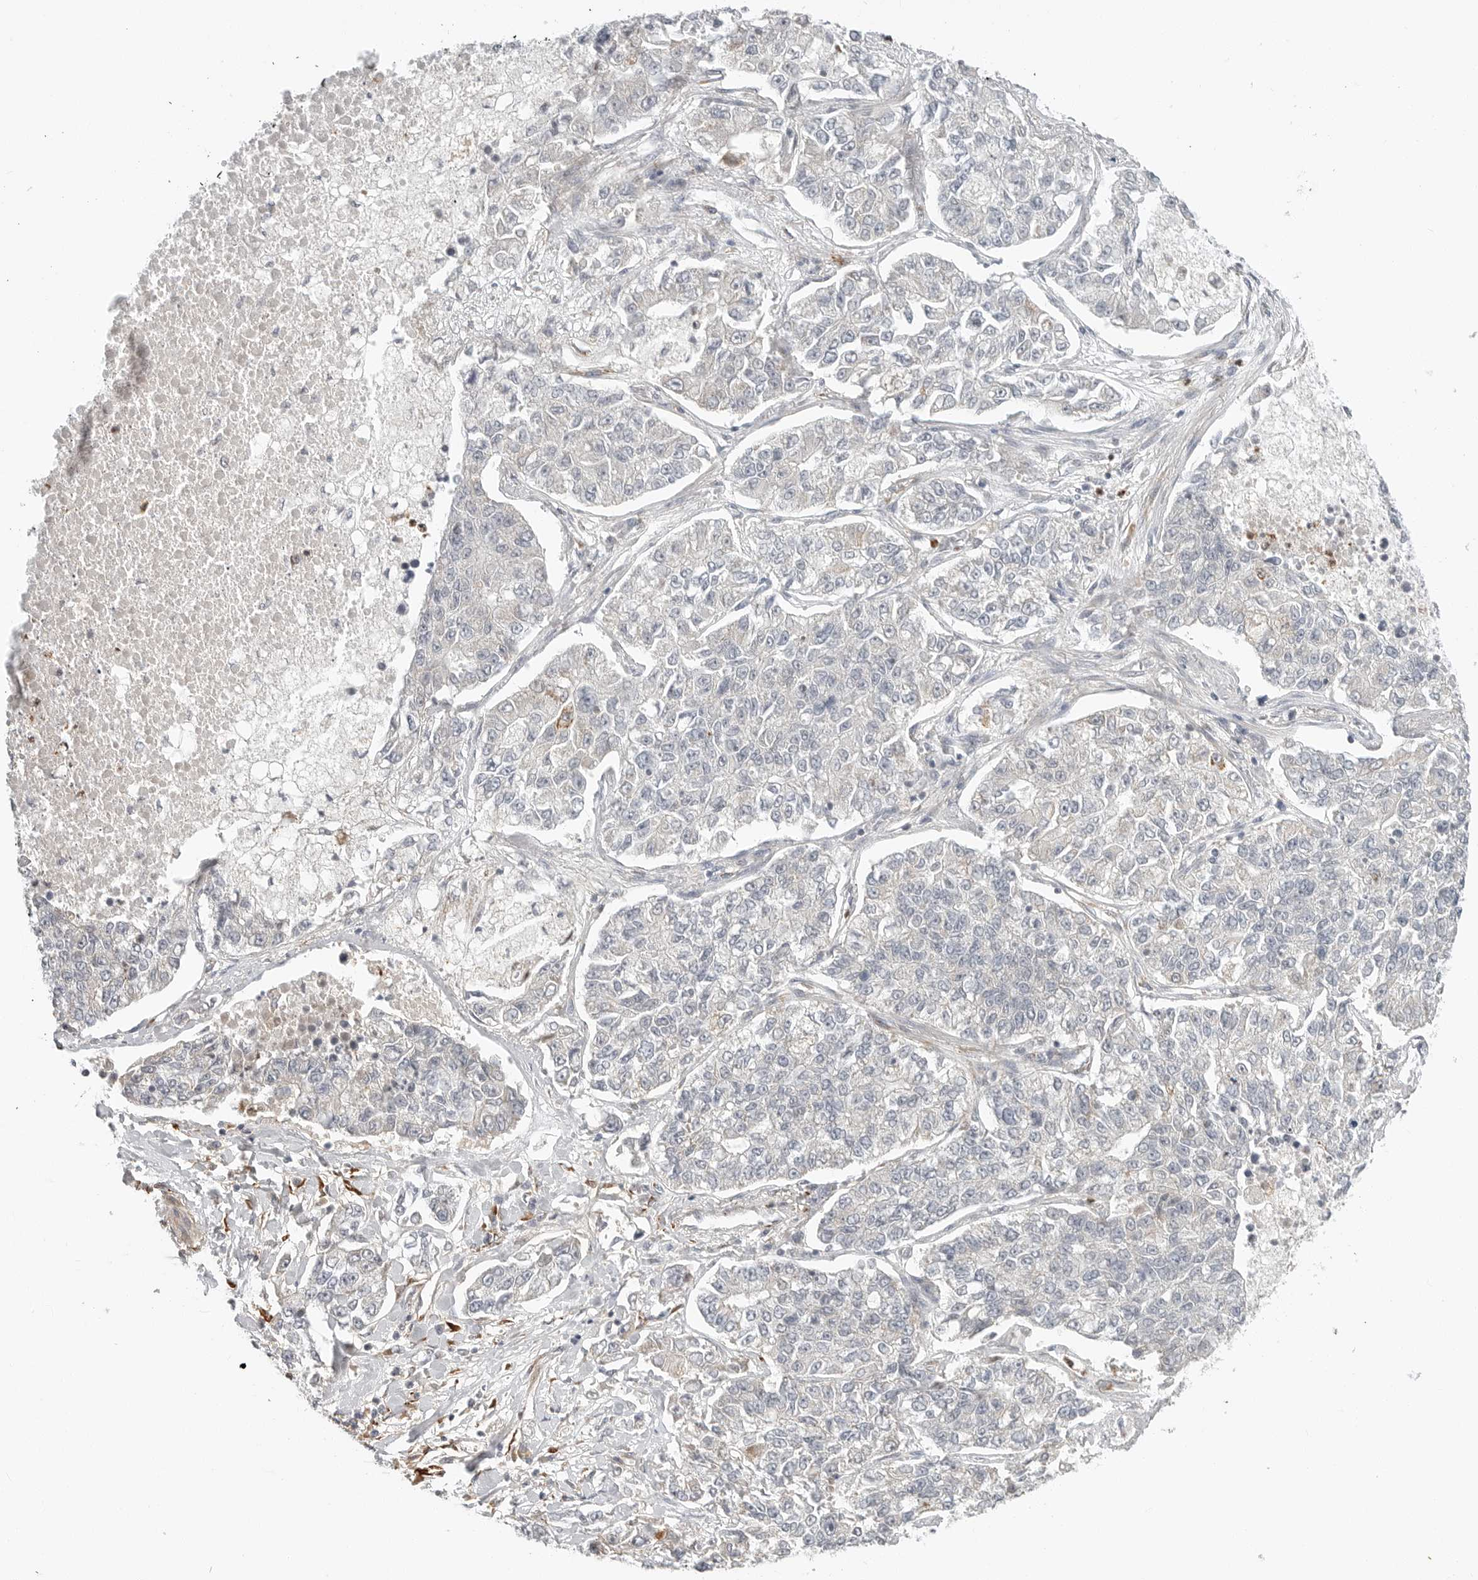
{"staining": {"intensity": "negative", "quantity": "none", "location": "none"}, "tissue": "lung cancer", "cell_type": "Tumor cells", "image_type": "cancer", "snomed": [{"axis": "morphology", "description": "Adenocarcinoma, NOS"}, {"axis": "topography", "description": "Lung"}], "caption": "A high-resolution micrograph shows immunohistochemistry staining of lung cancer (adenocarcinoma), which exhibits no significant staining in tumor cells.", "gene": "C1QTNF1", "patient": {"sex": "male", "age": 49}}